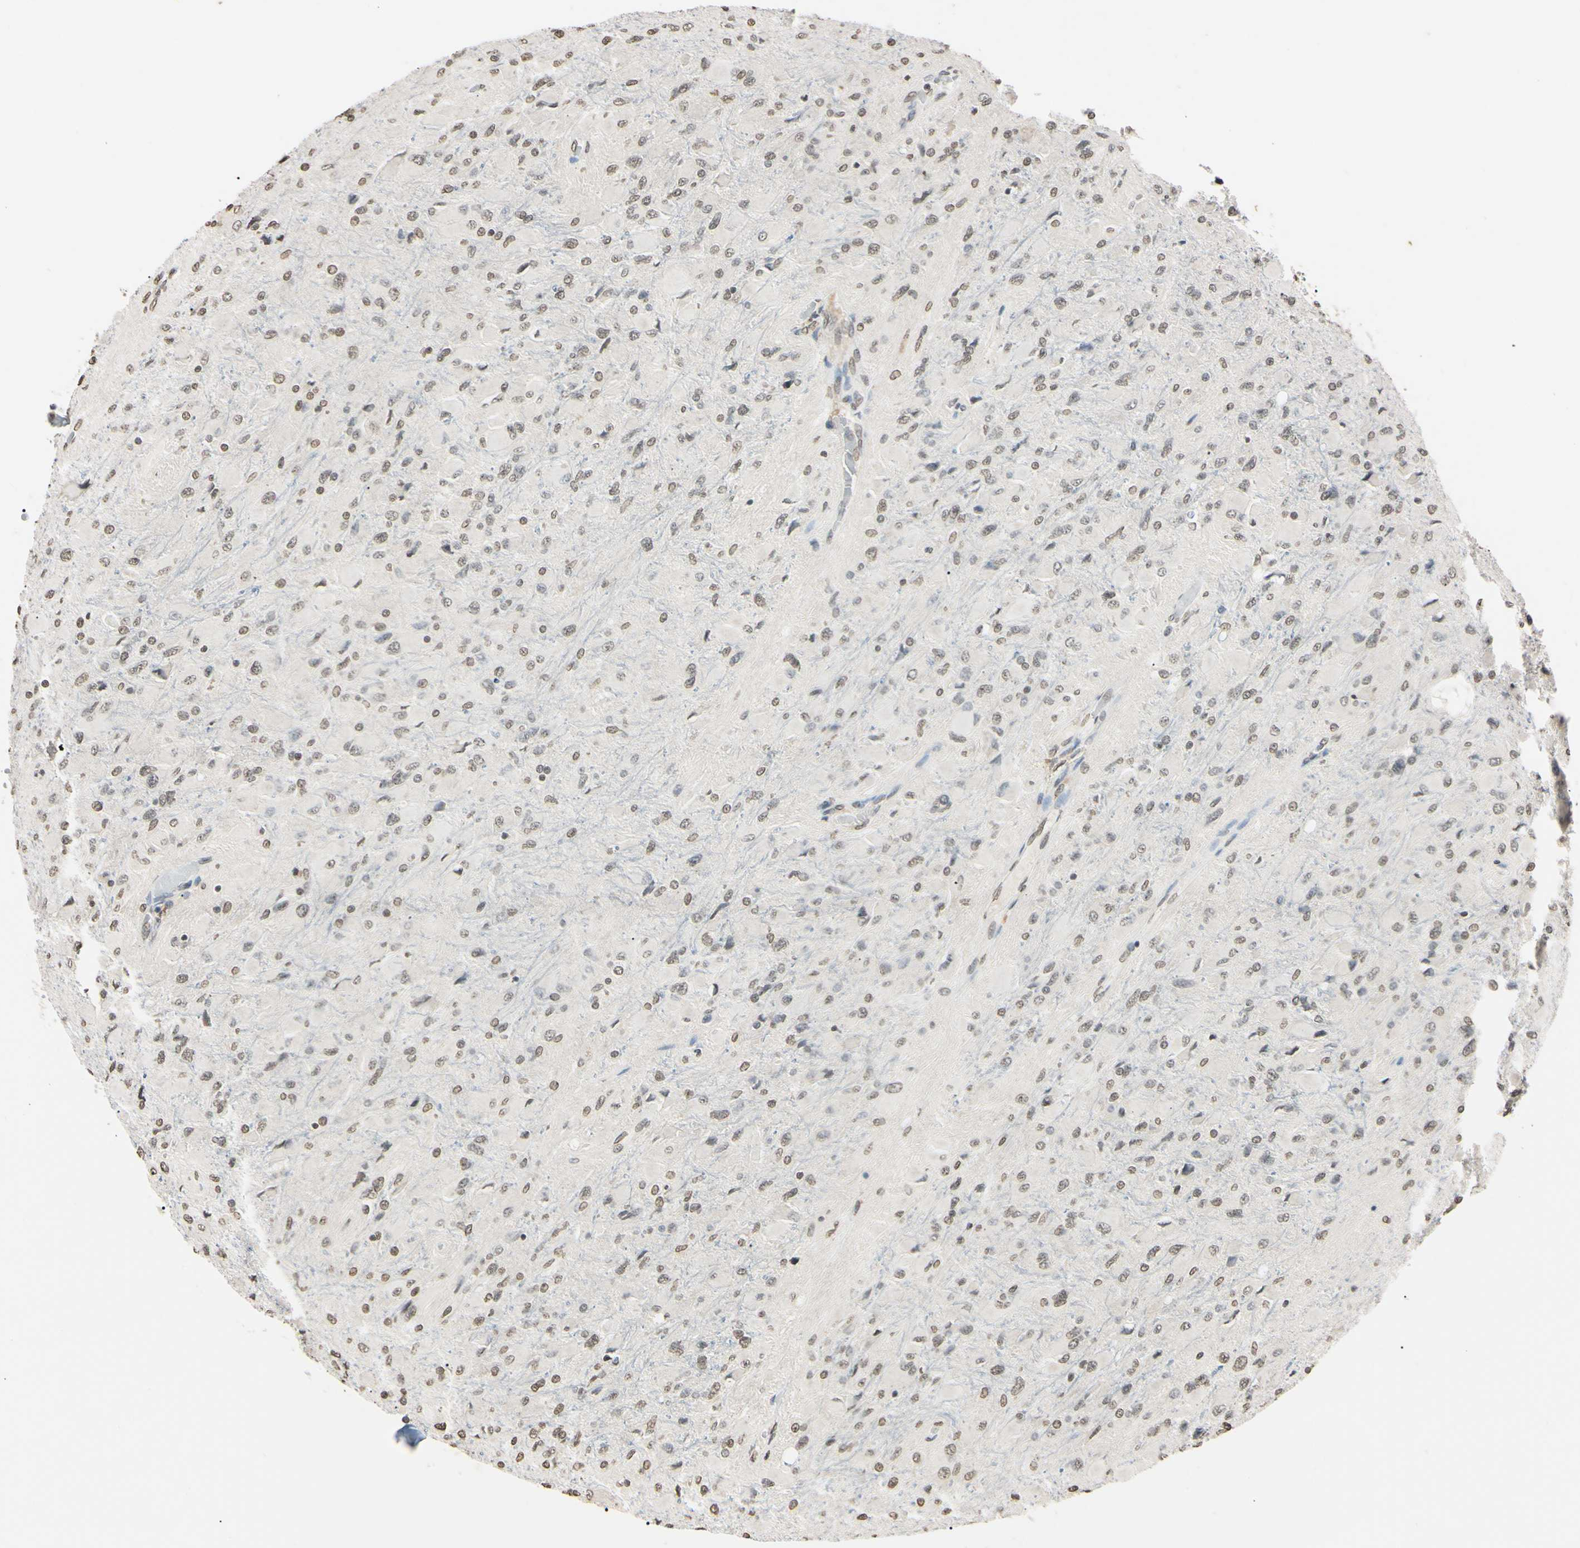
{"staining": {"intensity": "weak", "quantity": "25%-75%", "location": "nuclear"}, "tissue": "glioma", "cell_type": "Tumor cells", "image_type": "cancer", "snomed": [{"axis": "morphology", "description": "Glioma, malignant, High grade"}, {"axis": "topography", "description": "Cerebral cortex"}], "caption": "High-magnification brightfield microscopy of glioma stained with DAB (3,3'-diaminobenzidine) (brown) and counterstained with hematoxylin (blue). tumor cells exhibit weak nuclear positivity is identified in about25%-75% of cells.", "gene": "CDC45", "patient": {"sex": "female", "age": 36}}